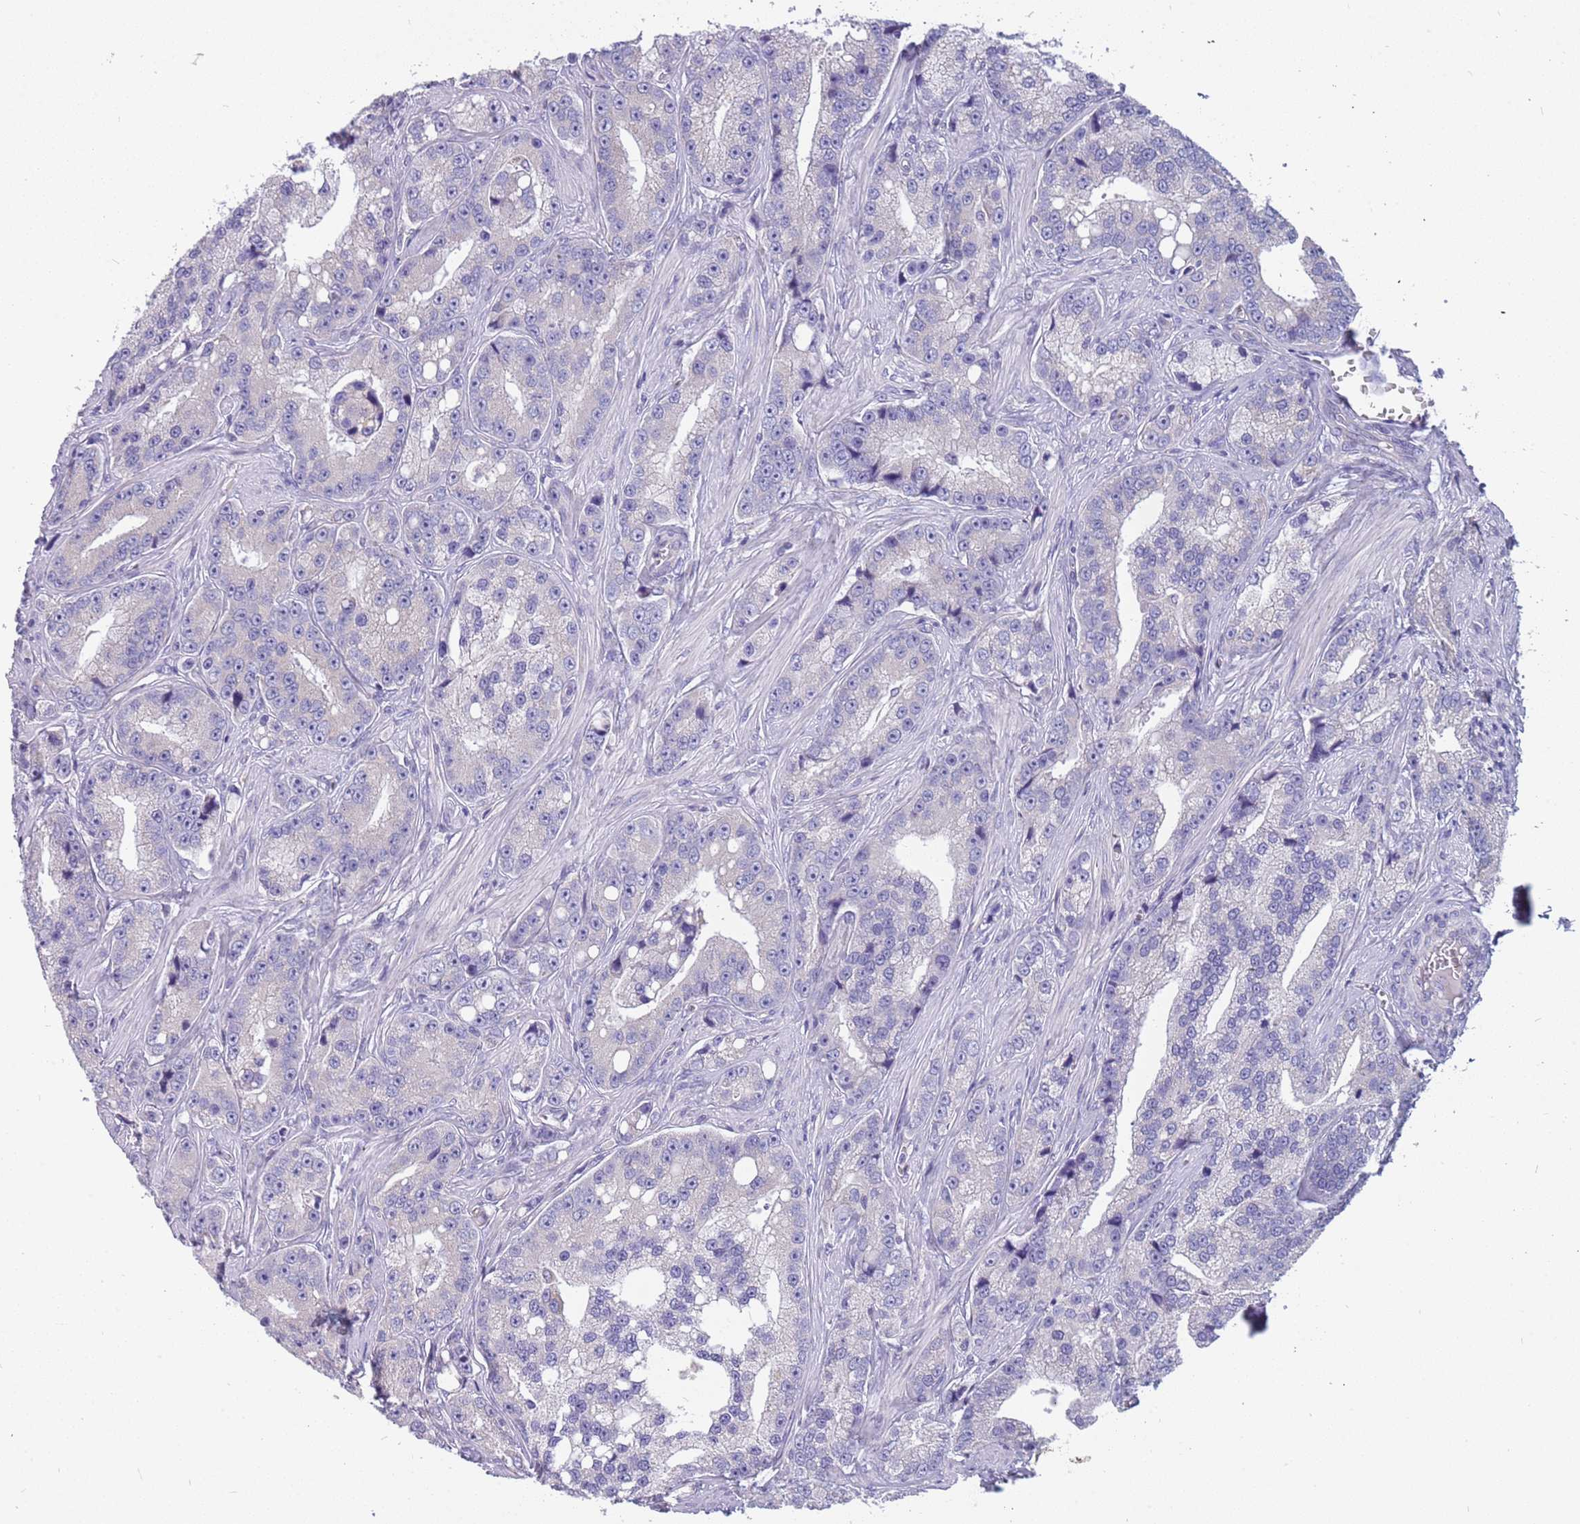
{"staining": {"intensity": "negative", "quantity": "none", "location": "none"}, "tissue": "prostate cancer", "cell_type": "Tumor cells", "image_type": "cancer", "snomed": [{"axis": "morphology", "description": "Adenocarcinoma, High grade"}, {"axis": "topography", "description": "Prostate"}], "caption": "Human prostate adenocarcinoma (high-grade) stained for a protein using IHC reveals no positivity in tumor cells.", "gene": "RHCG", "patient": {"sex": "male", "age": 74}}